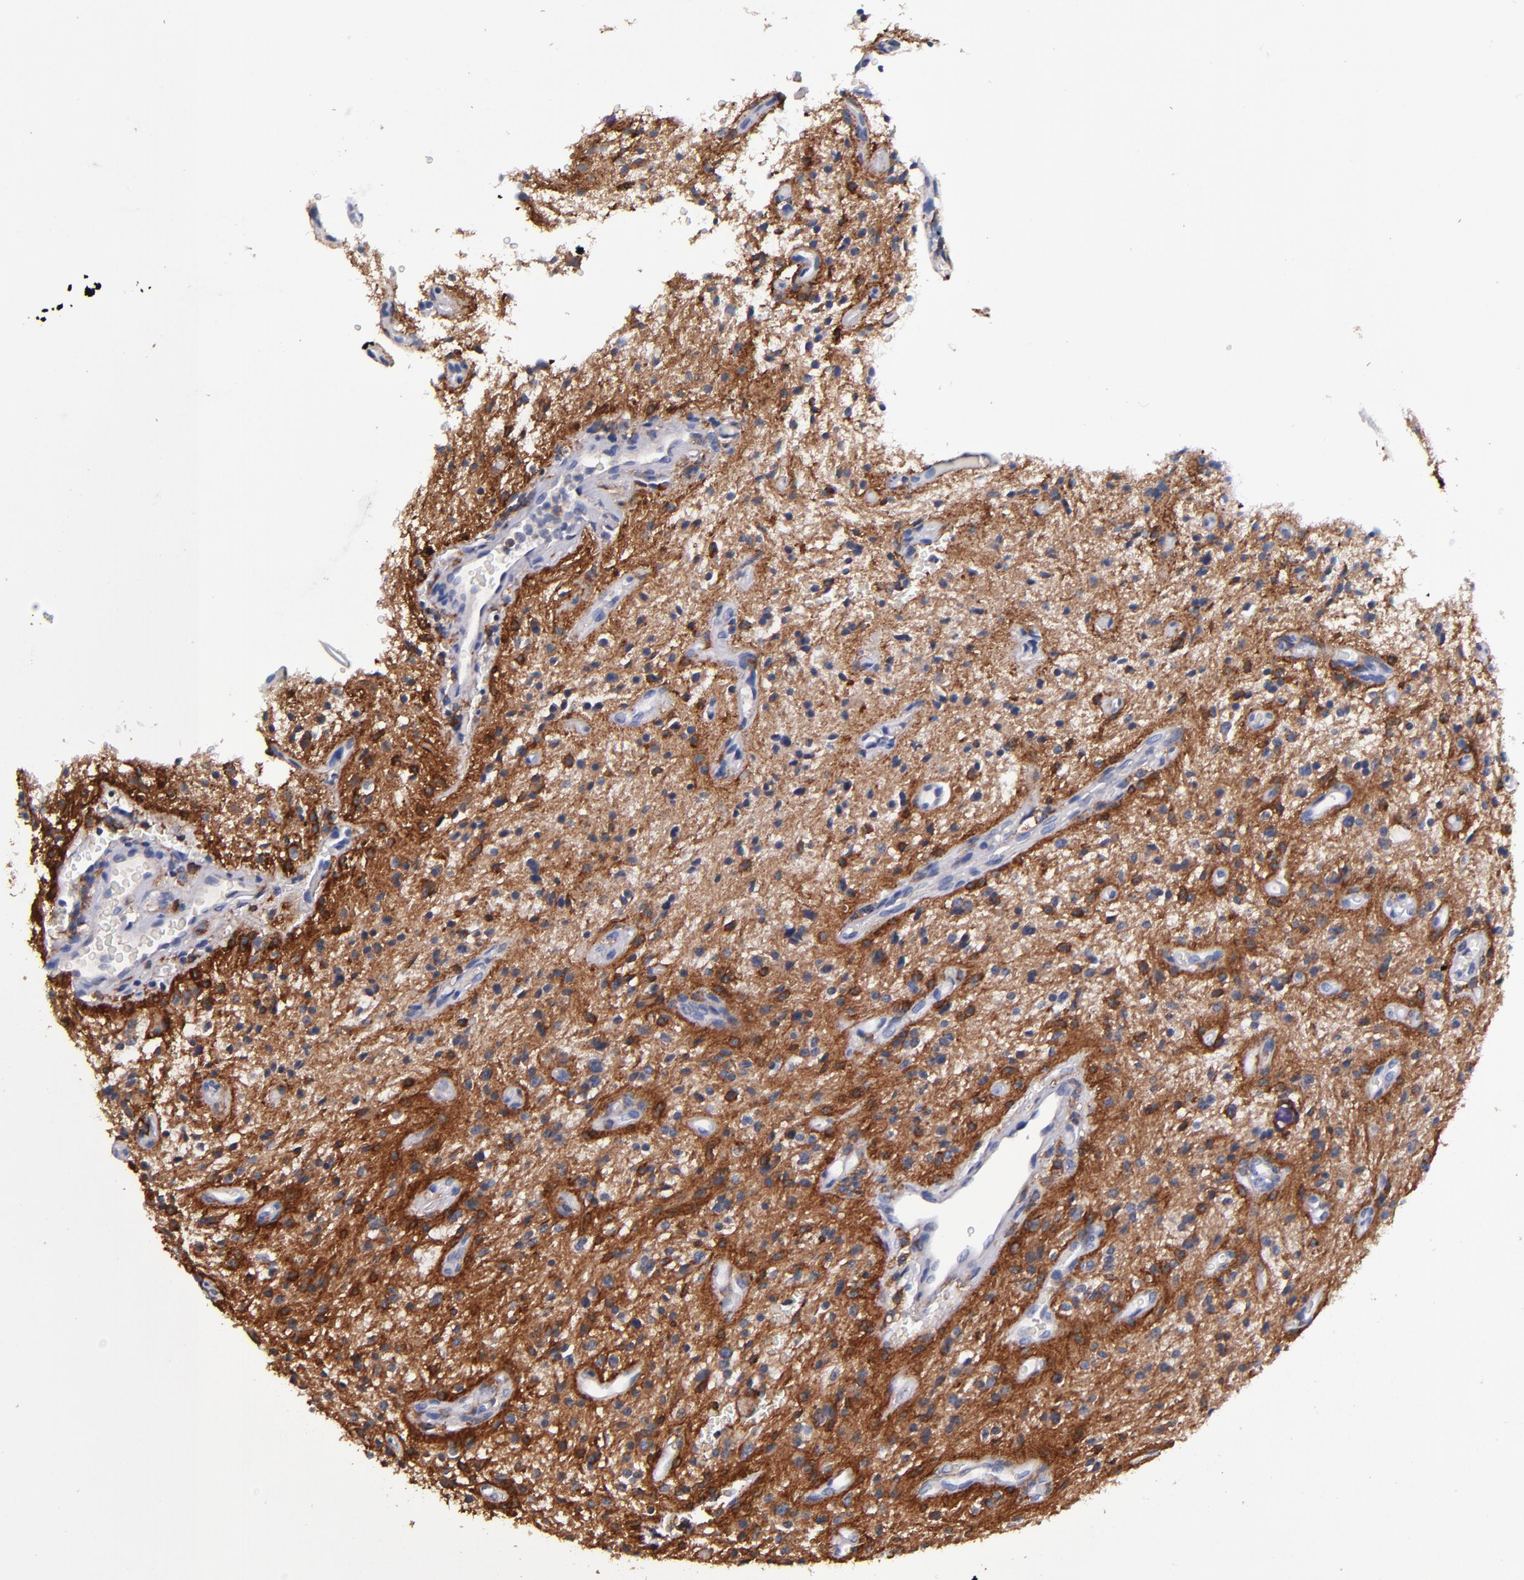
{"staining": {"intensity": "moderate", "quantity": "25%-75%", "location": "cytoplasmic/membranous"}, "tissue": "glioma", "cell_type": "Tumor cells", "image_type": "cancer", "snomed": [{"axis": "morphology", "description": "Glioma, malignant, NOS"}, {"axis": "topography", "description": "Cerebellum"}], "caption": "A photomicrograph of human glioma stained for a protein shows moderate cytoplasmic/membranous brown staining in tumor cells.", "gene": "SIRPA", "patient": {"sex": "female", "age": 10}}